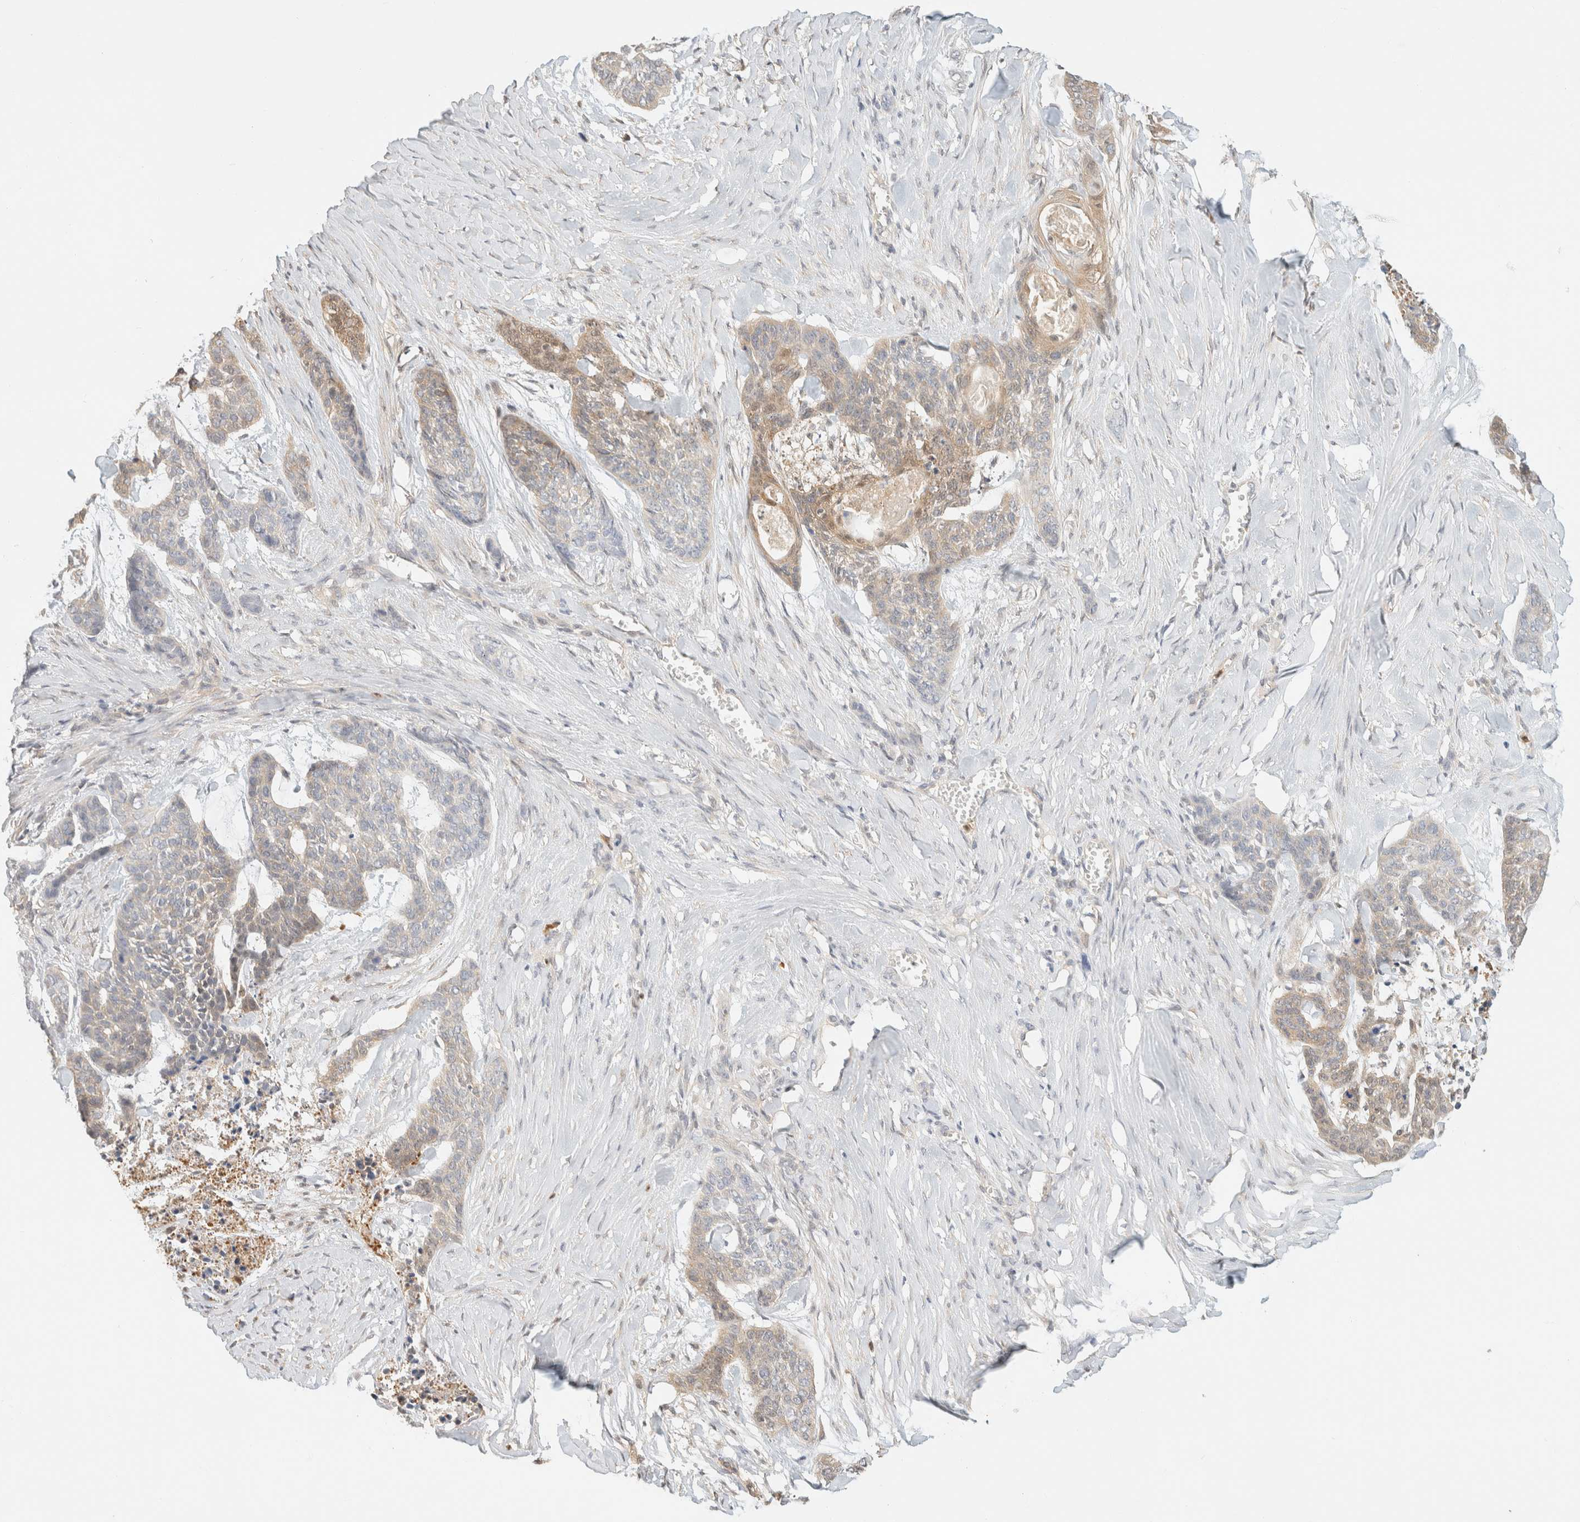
{"staining": {"intensity": "weak", "quantity": "<25%", "location": "cytoplasmic/membranous,nuclear"}, "tissue": "skin cancer", "cell_type": "Tumor cells", "image_type": "cancer", "snomed": [{"axis": "morphology", "description": "Basal cell carcinoma"}, {"axis": "topography", "description": "Skin"}], "caption": "This photomicrograph is of basal cell carcinoma (skin) stained with immunohistochemistry (IHC) to label a protein in brown with the nuclei are counter-stained blue. There is no staining in tumor cells. (DAB immunohistochemistry visualized using brightfield microscopy, high magnification).", "gene": "GPI", "patient": {"sex": "female", "age": 64}}